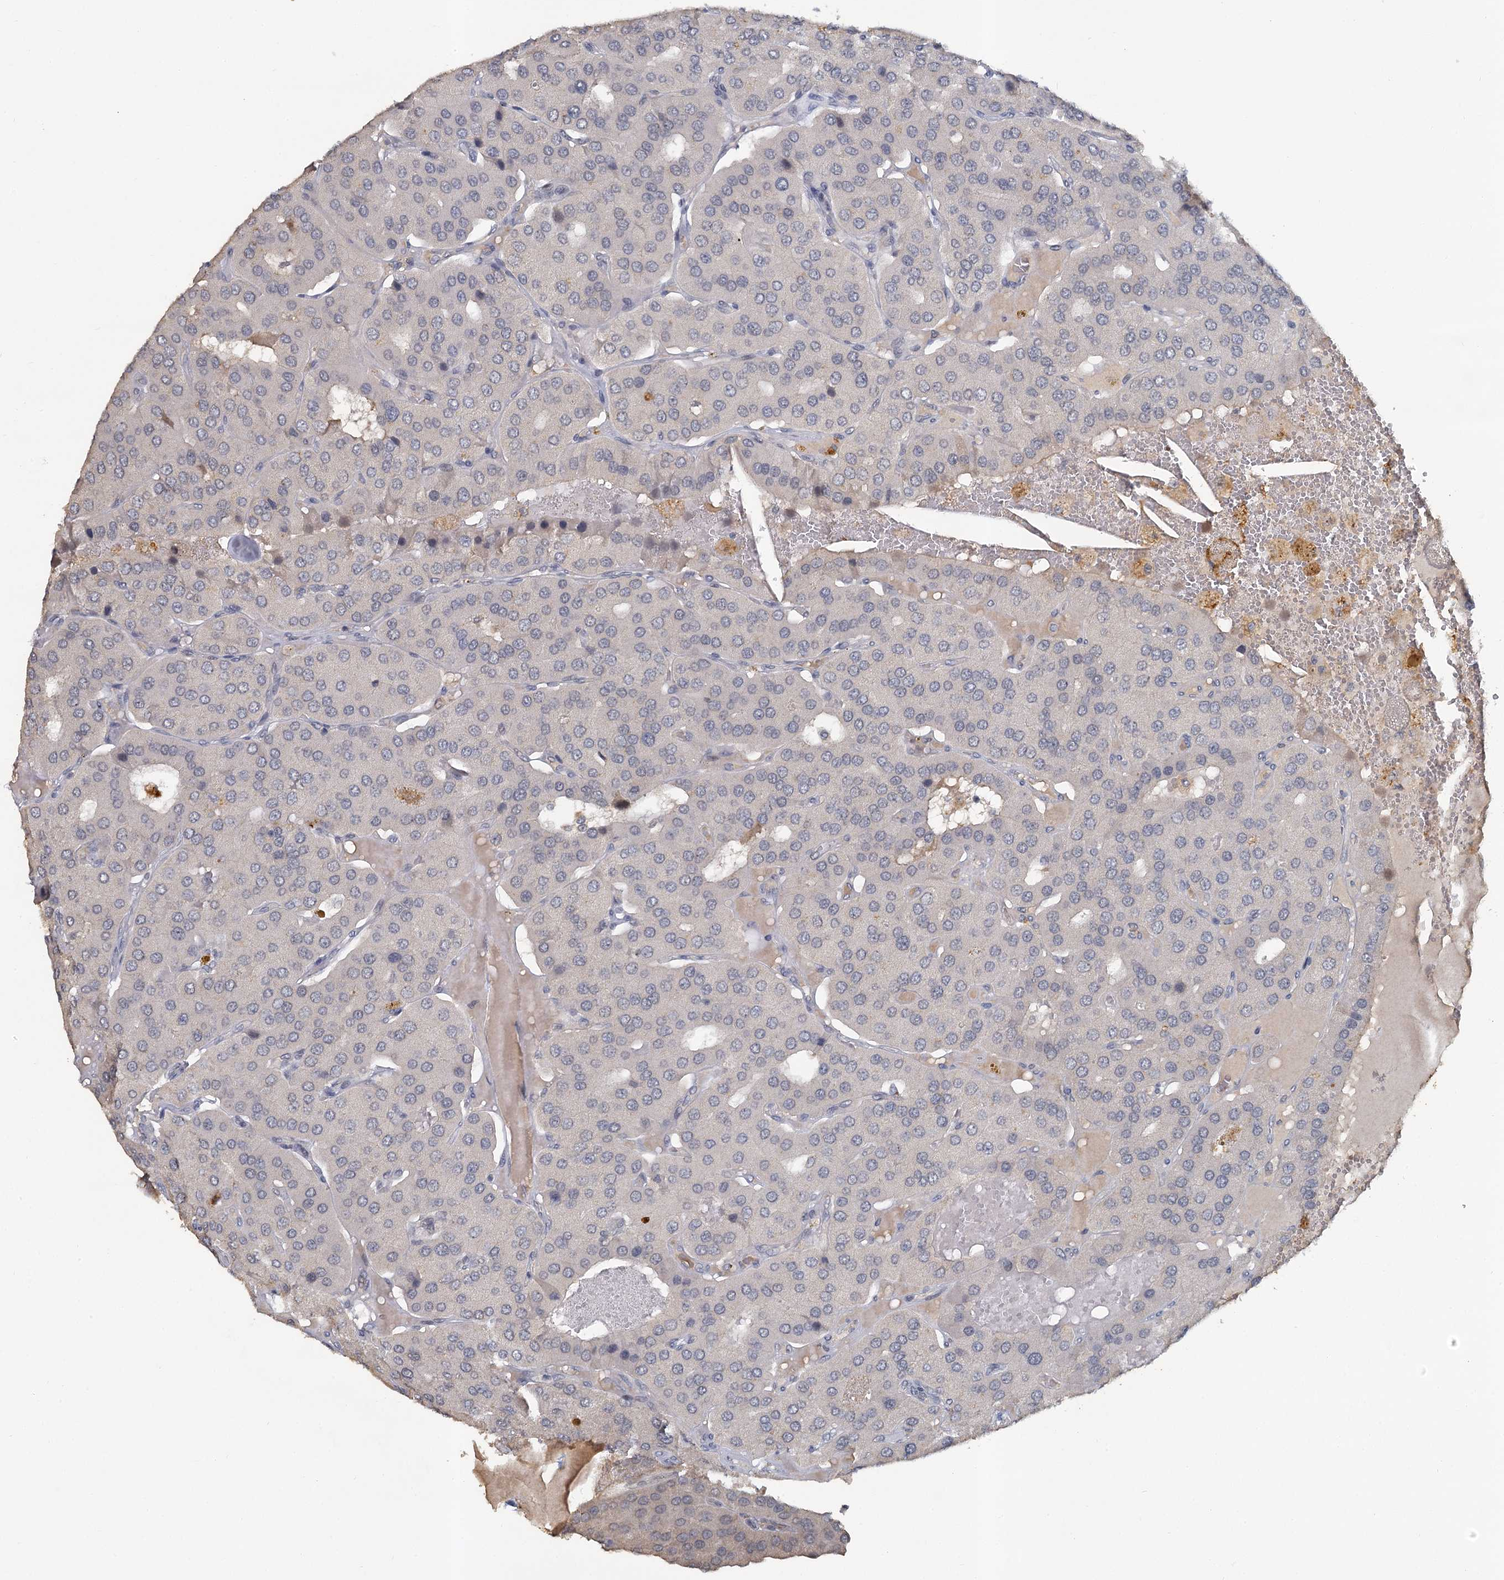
{"staining": {"intensity": "negative", "quantity": "none", "location": "none"}, "tissue": "parathyroid gland", "cell_type": "Glandular cells", "image_type": "normal", "snomed": [{"axis": "morphology", "description": "Normal tissue, NOS"}, {"axis": "morphology", "description": "Adenoma, NOS"}, {"axis": "topography", "description": "Parathyroid gland"}], "caption": "High power microscopy micrograph of an immunohistochemistry histopathology image of normal parathyroid gland, revealing no significant positivity in glandular cells.", "gene": "MUCL1", "patient": {"sex": "female", "age": 86}}